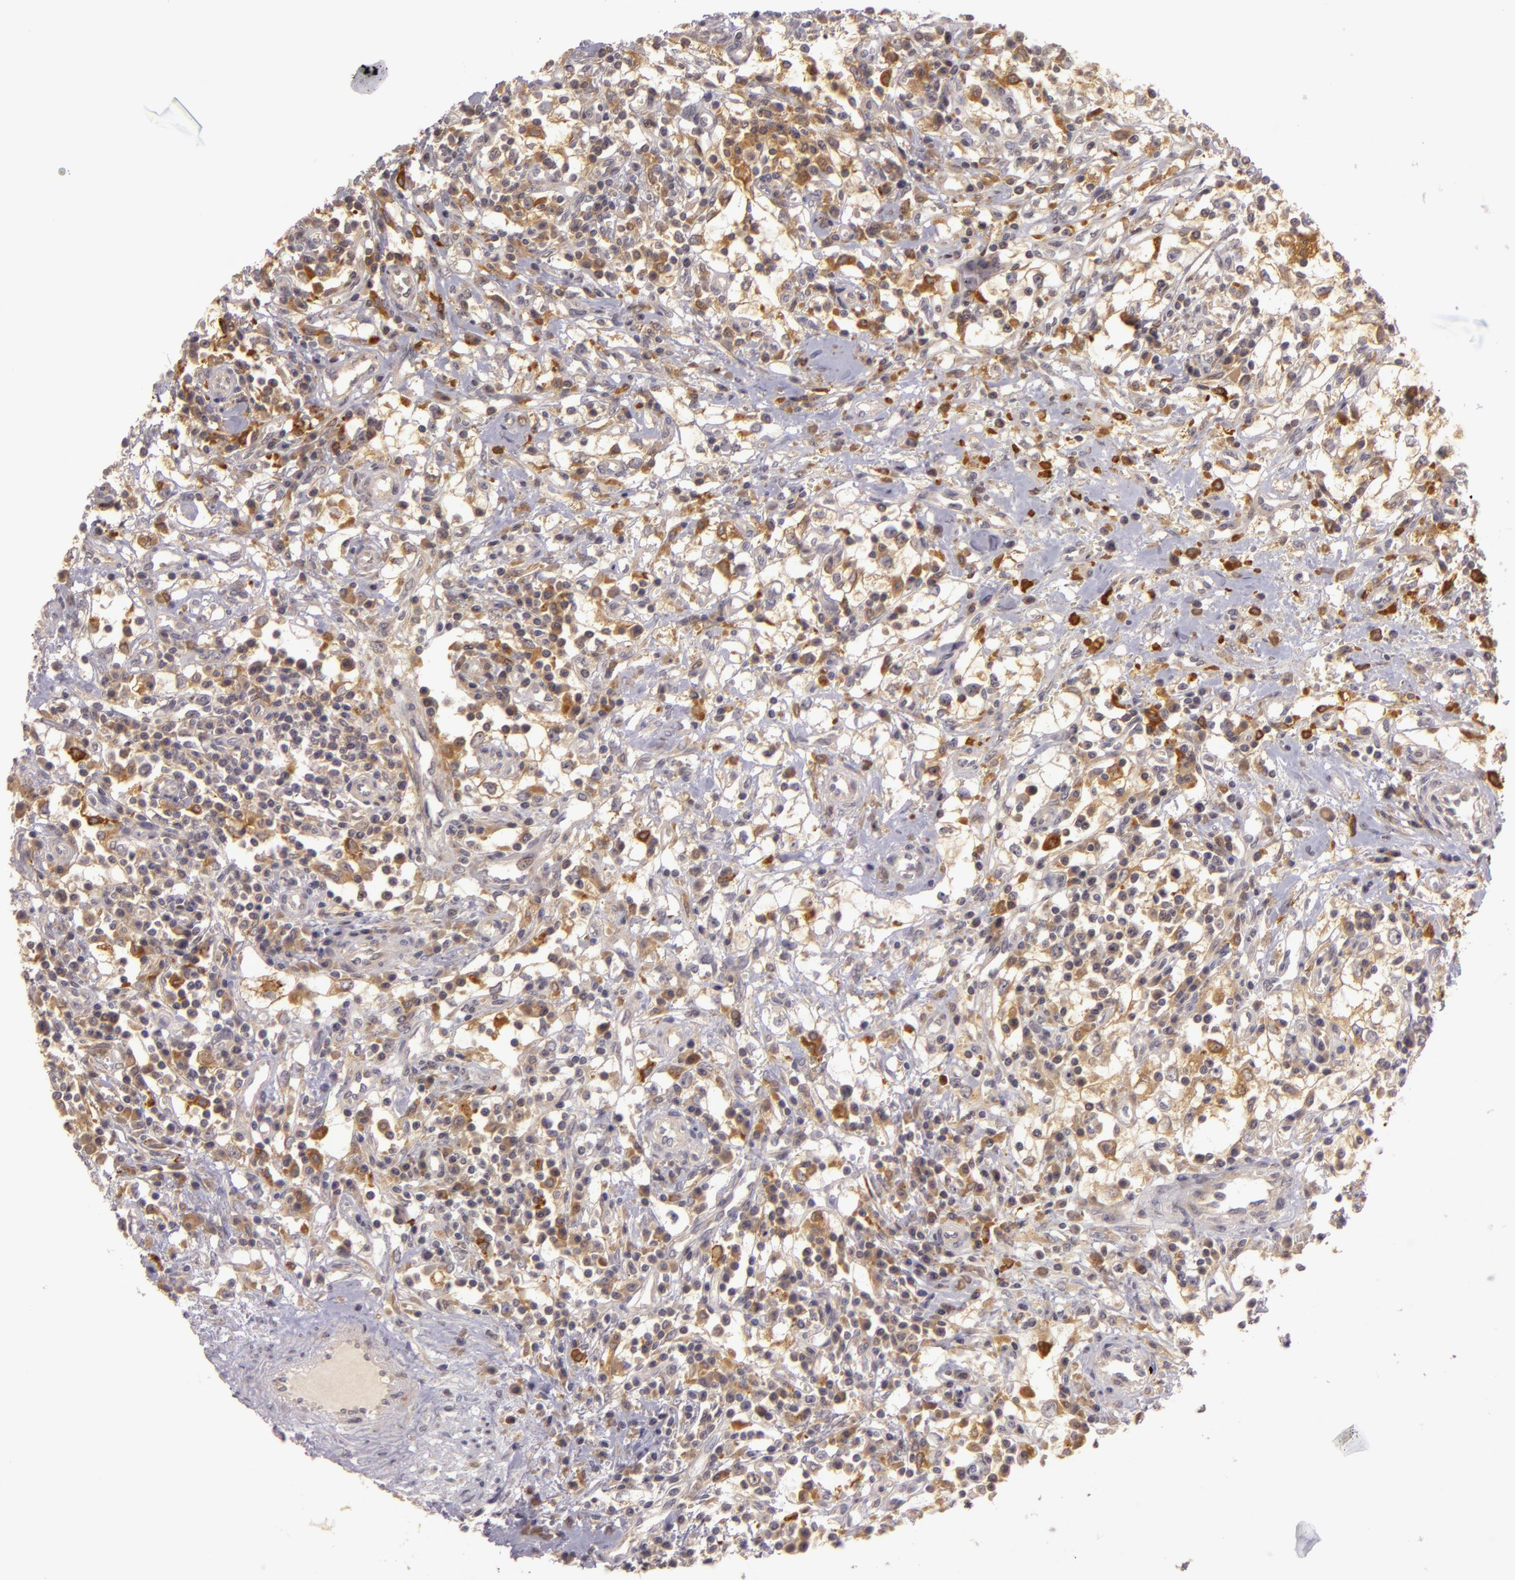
{"staining": {"intensity": "weak", "quantity": "25%-75%", "location": "cytoplasmic/membranous"}, "tissue": "renal cancer", "cell_type": "Tumor cells", "image_type": "cancer", "snomed": [{"axis": "morphology", "description": "Adenocarcinoma, NOS"}, {"axis": "topography", "description": "Kidney"}], "caption": "High-power microscopy captured an IHC photomicrograph of renal adenocarcinoma, revealing weak cytoplasmic/membranous positivity in approximately 25%-75% of tumor cells.", "gene": "PPP1R3F", "patient": {"sex": "male", "age": 82}}